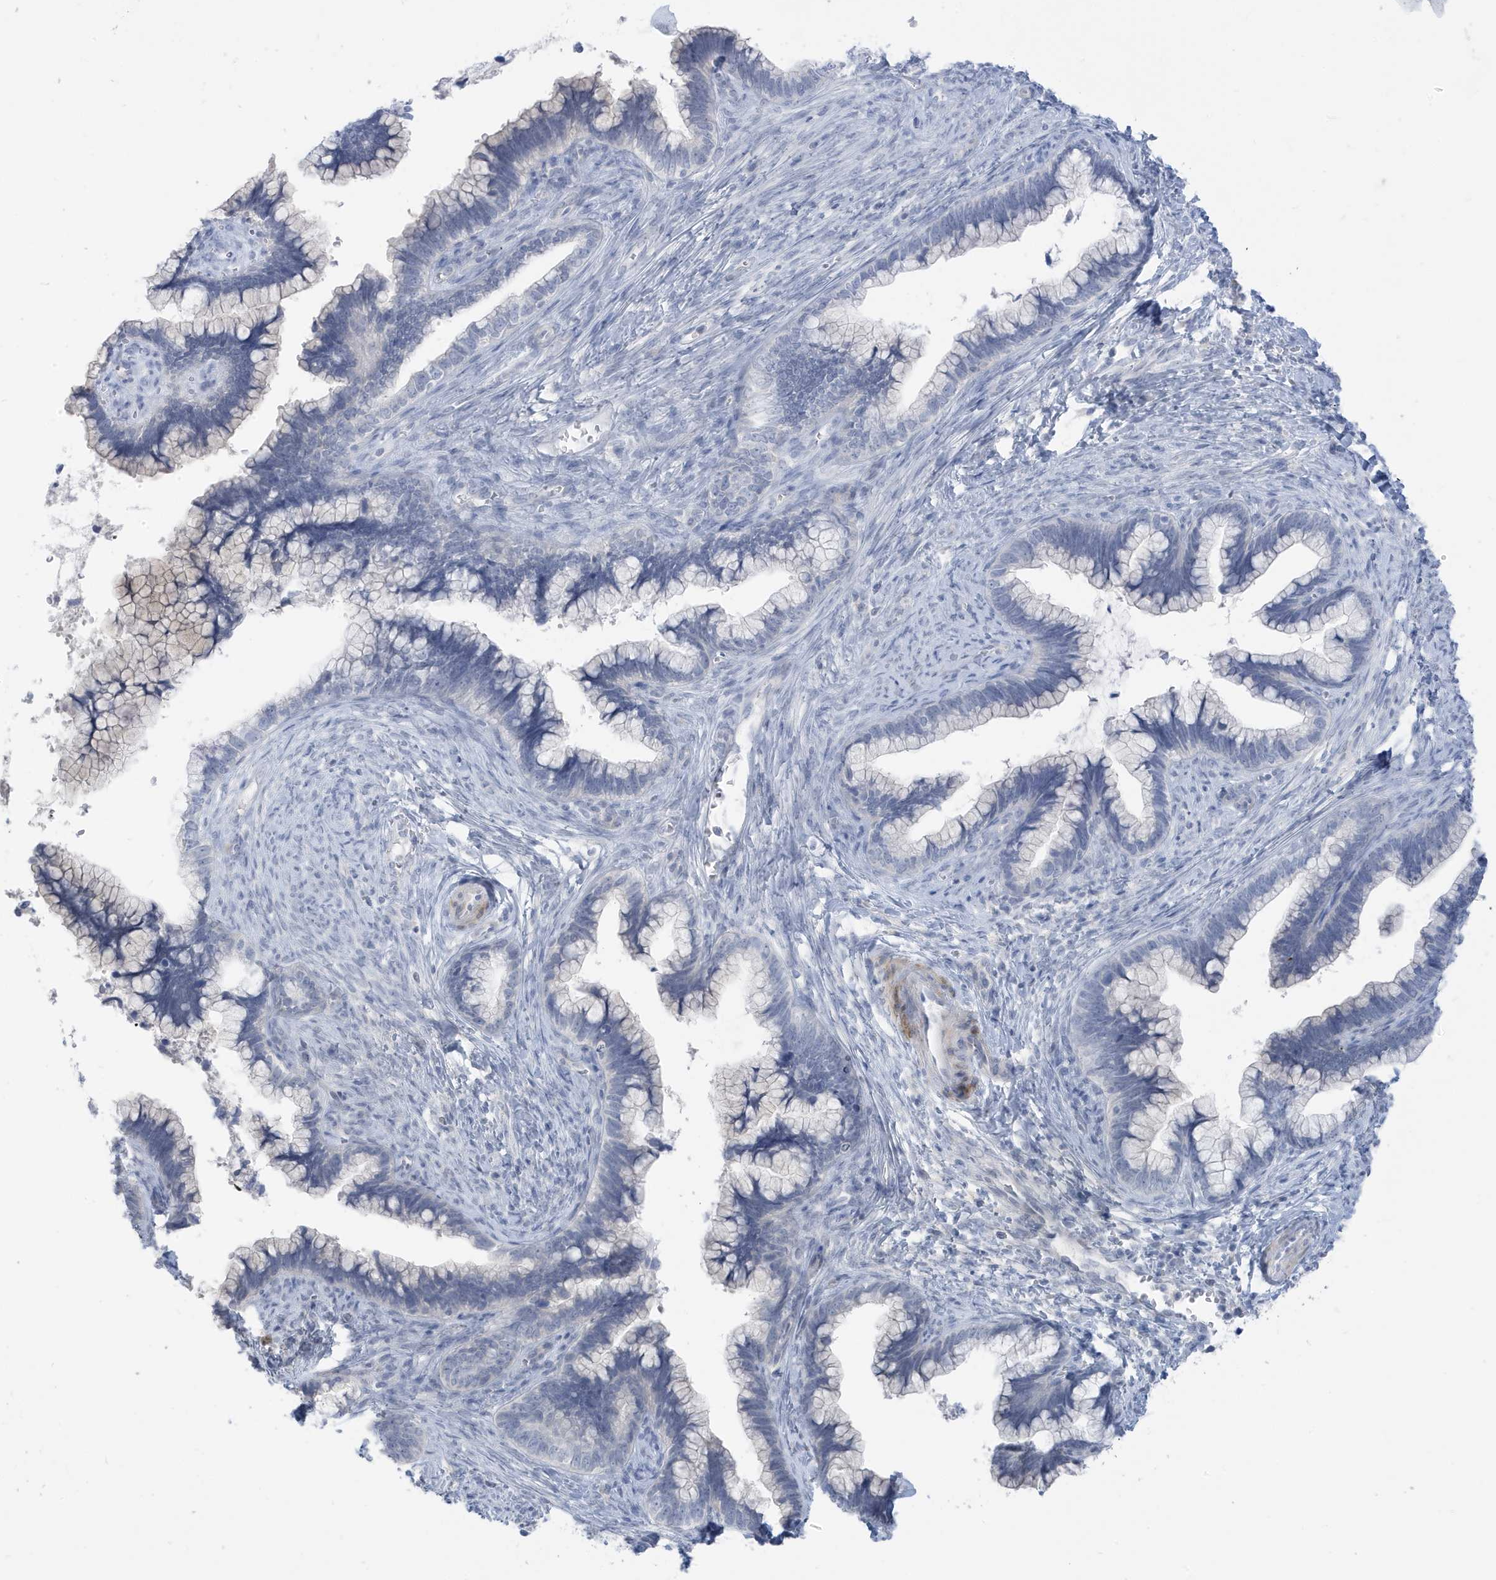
{"staining": {"intensity": "negative", "quantity": "none", "location": "none"}, "tissue": "cervical cancer", "cell_type": "Tumor cells", "image_type": "cancer", "snomed": [{"axis": "morphology", "description": "Adenocarcinoma, NOS"}, {"axis": "topography", "description": "Cervix"}], "caption": "A micrograph of adenocarcinoma (cervical) stained for a protein displays no brown staining in tumor cells. Brightfield microscopy of IHC stained with DAB (3,3'-diaminobenzidine) (brown) and hematoxylin (blue), captured at high magnification.", "gene": "PERM1", "patient": {"sex": "female", "age": 44}}